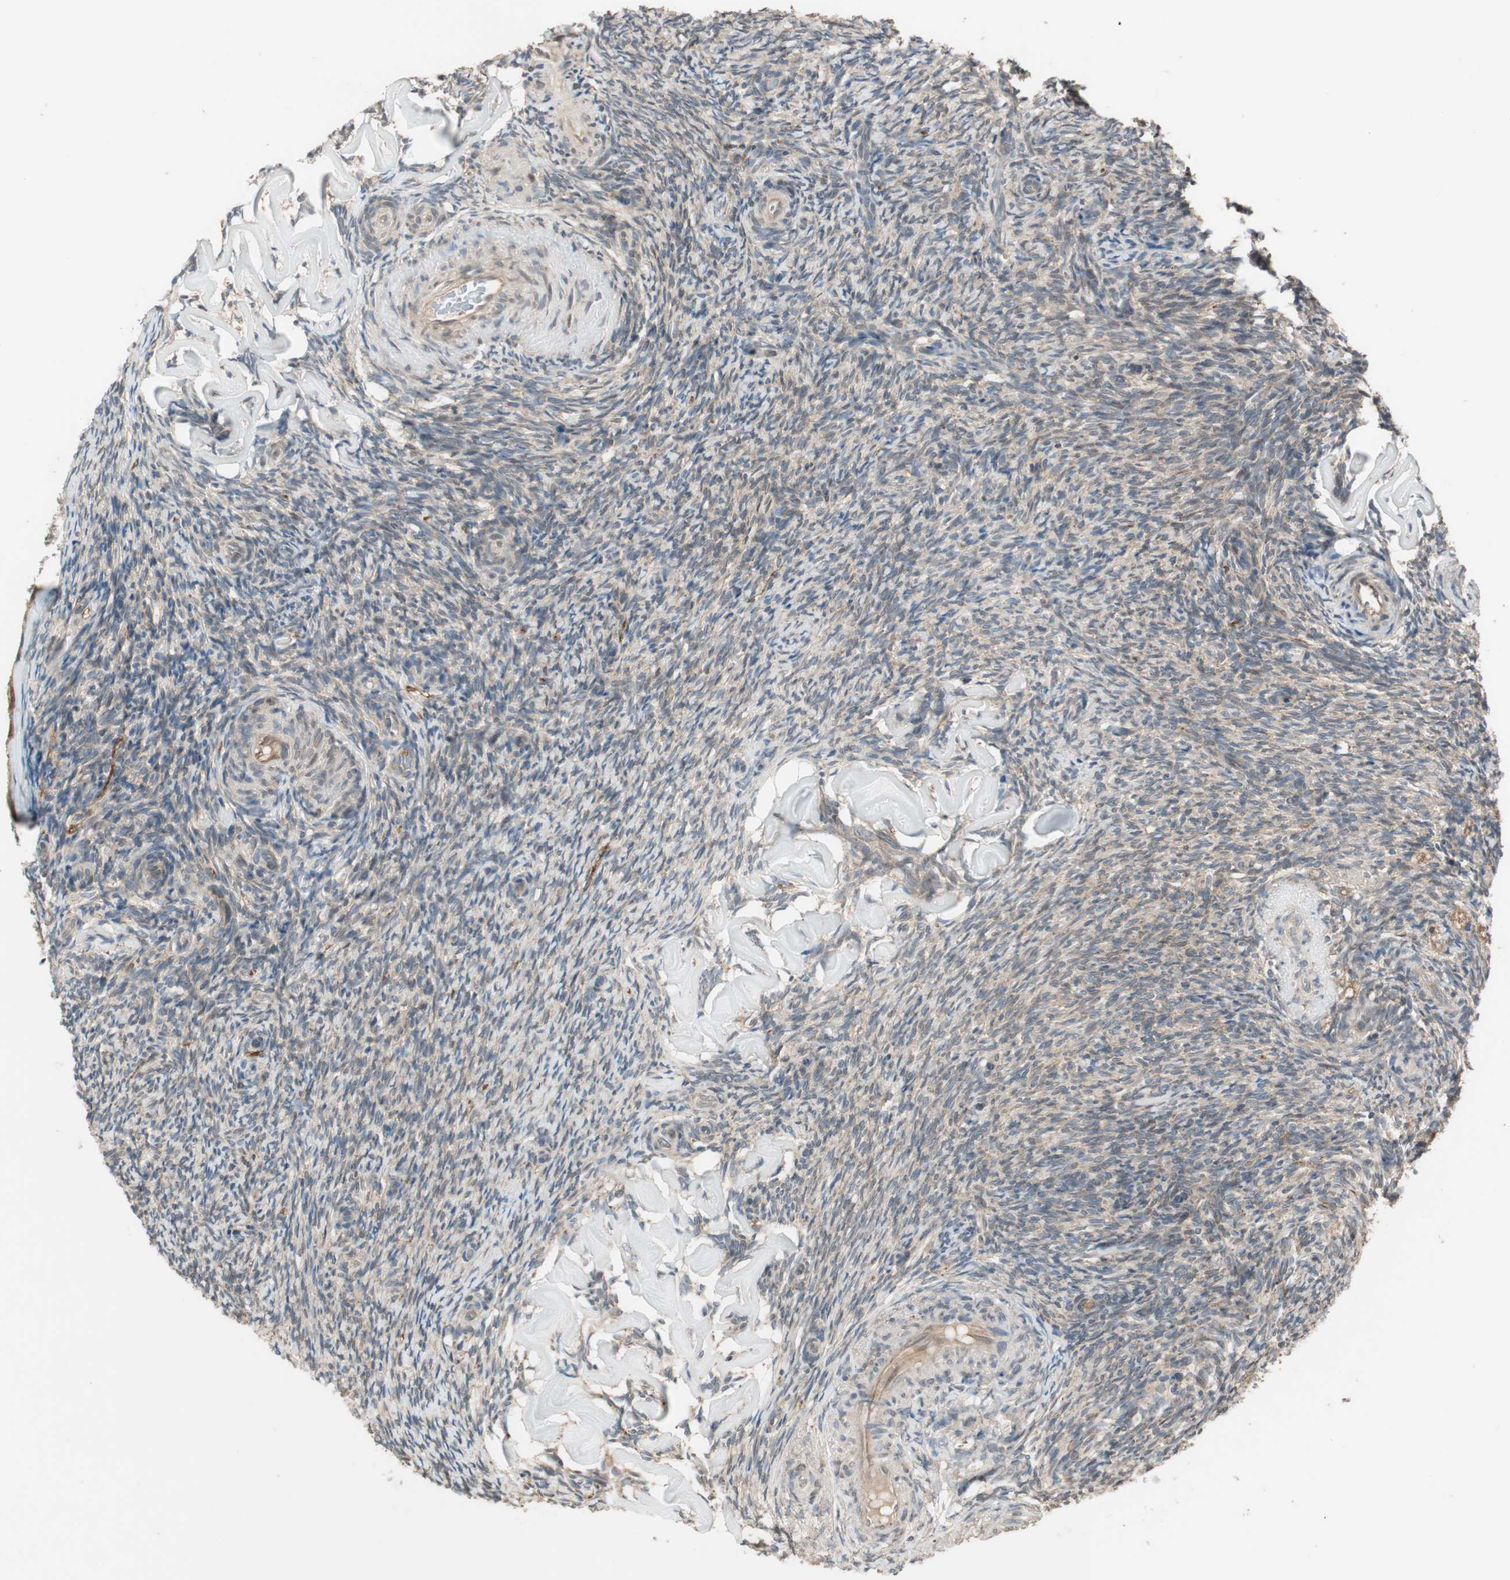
{"staining": {"intensity": "weak", "quantity": "25%-75%", "location": "cytoplasmic/membranous"}, "tissue": "ovary", "cell_type": "Ovarian stroma cells", "image_type": "normal", "snomed": [{"axis": "morphology", "description": "Normal tissue, NOS"}, {"axis": "topography", "description": "Ovary"}], "caption": "Ovary was stained to show a protein in brown. There is low levels of weak cytoplasmic/membranous expression in about 25%-75% of ovarian stroma cells. (IHC, brightfield microscopy, high magnification).", "gene": "ATP6AP2", "patient": {"sex": "female", "age": 60}}